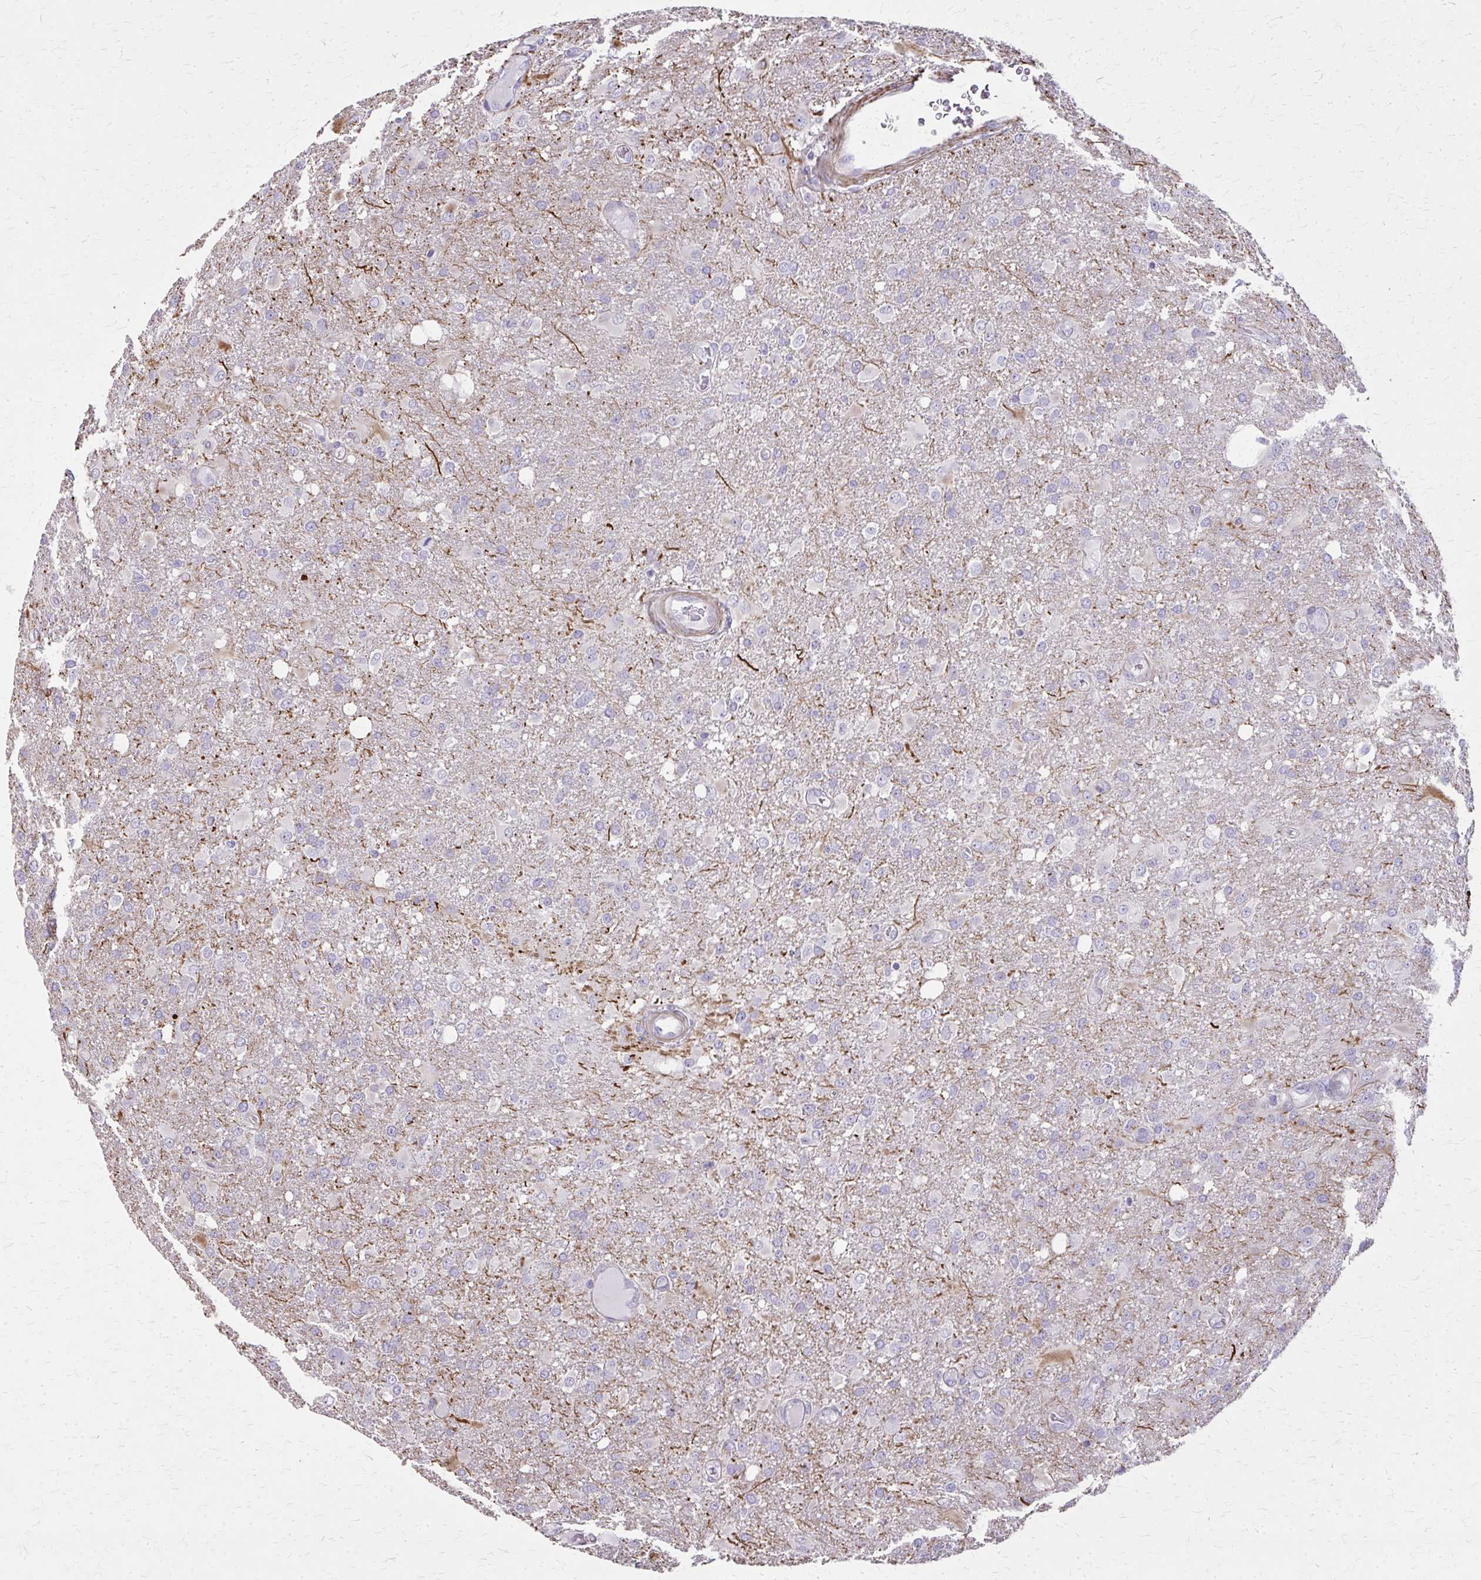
{"staining": {"intensity": "negative", "quantity": "none", "location": "none"}, "tissue": "glioma", "cell_type": "Tumor cells", "image_type": "cancer", "snomed": [{"axis": "morphology", "description": "Glioma, malignant, High grade"}, {"axis": "topography", "description": "Brain"}], "caption": "A high-resolution micrograph shows IHC staining of high-grade glioma (malignant), which reveals no significant positivity in tumor cells.", "gene": "TENM4", "patient": {"sex": "male", "age": 53}}